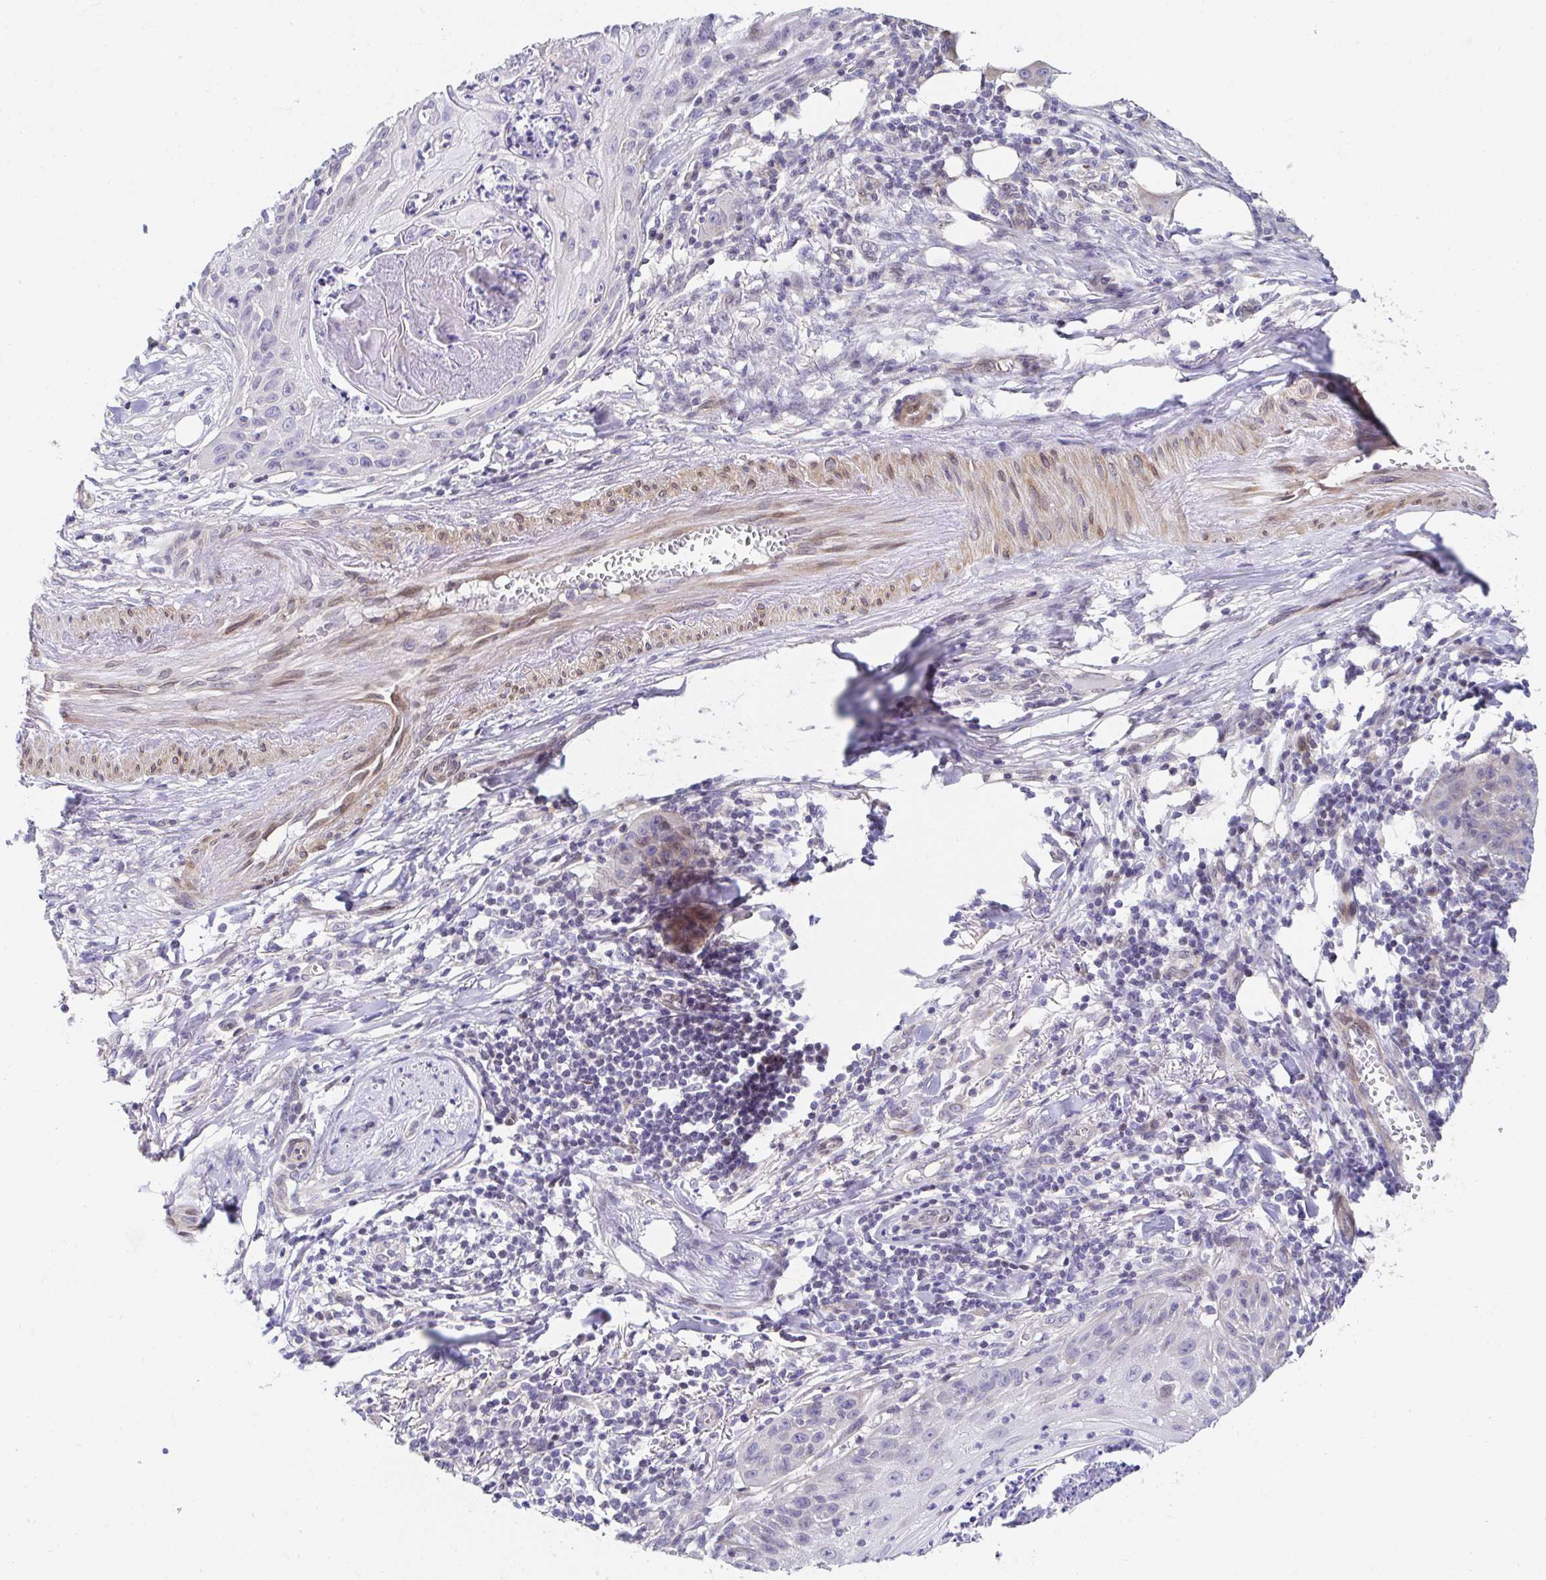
{"staining": {"intensity": "negative", "quantity": "none", "location": "none"}, "tissue": "skin cancer", "cell_type": "Tumor cells", "image_type": "cancer", "snomed": [{"axis": "morphology", "description": "Squamous cell carcinoma, NOS"}, {"axis": "topography", "description": "Skin"}], "caption": "This is an immunohistochemistry histopathology image of human skin cancer (squamous cell carcinoma). There is no positivity in tumor cells.", "gene": "AKAP14", "patient": {"sex": "female", "age": 88}}